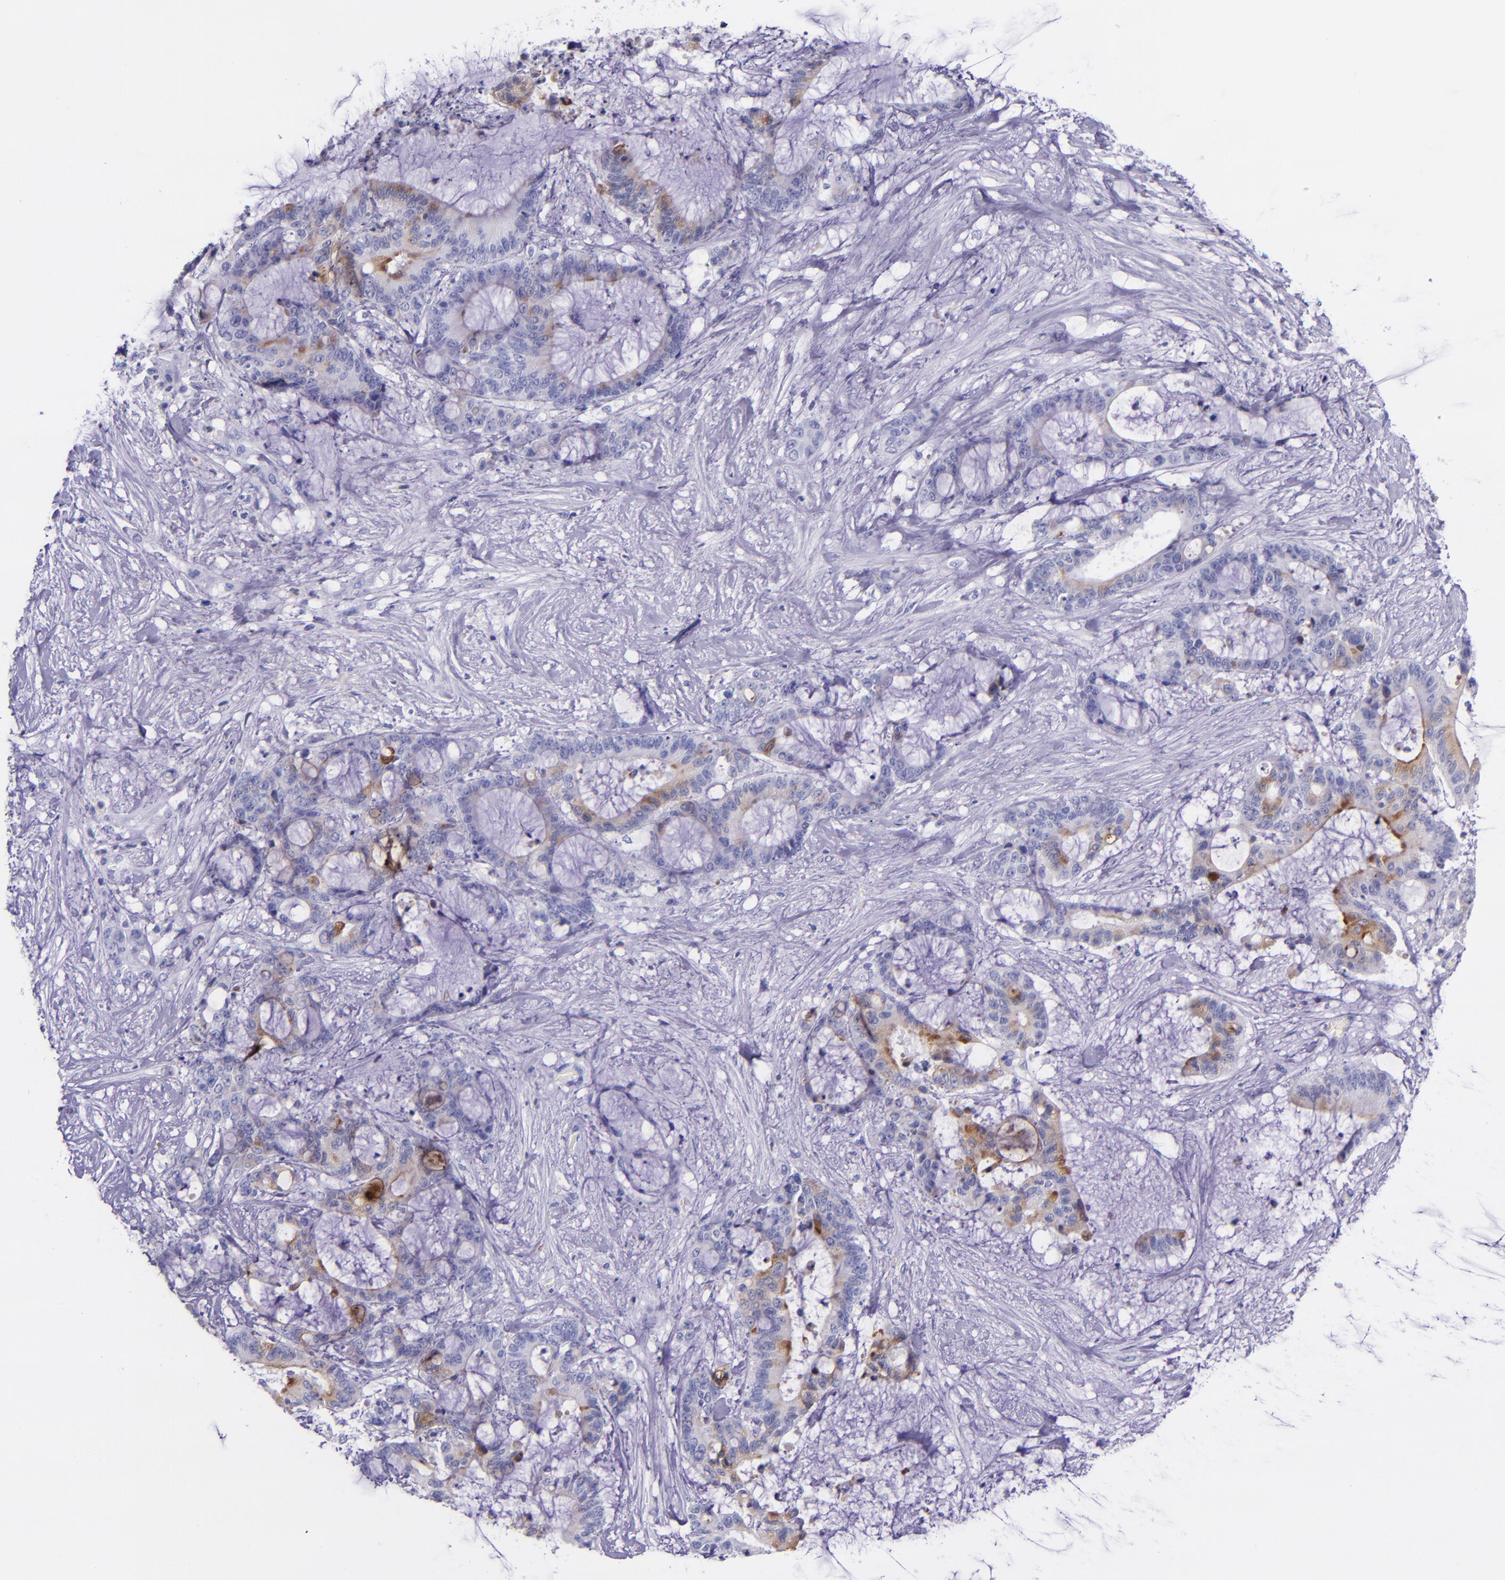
{"staining": {"intensity": "moderate", "quantity": "<25%", "location": "cytoplasmic/membranous"}, "tissue": "liver cancer", "cell_type": "Tumor cells", "image_type": "cancer", "snomed": [{"axis": "morphology", "description": "Cholangiocarcinoma"}, {"axis": "topography", "description": "Liver"}], "caption": "Immunohistochemistry of human liver cholangiocarcinoma shows low levels of moderate cytoplasmic/membranous expression in about <25% of tumor cells. (DAB IHC, brown staining for protein, blue staining for nuclei).", "gene": "SLPI", "patient": {"sex": "female", "age": 73}}